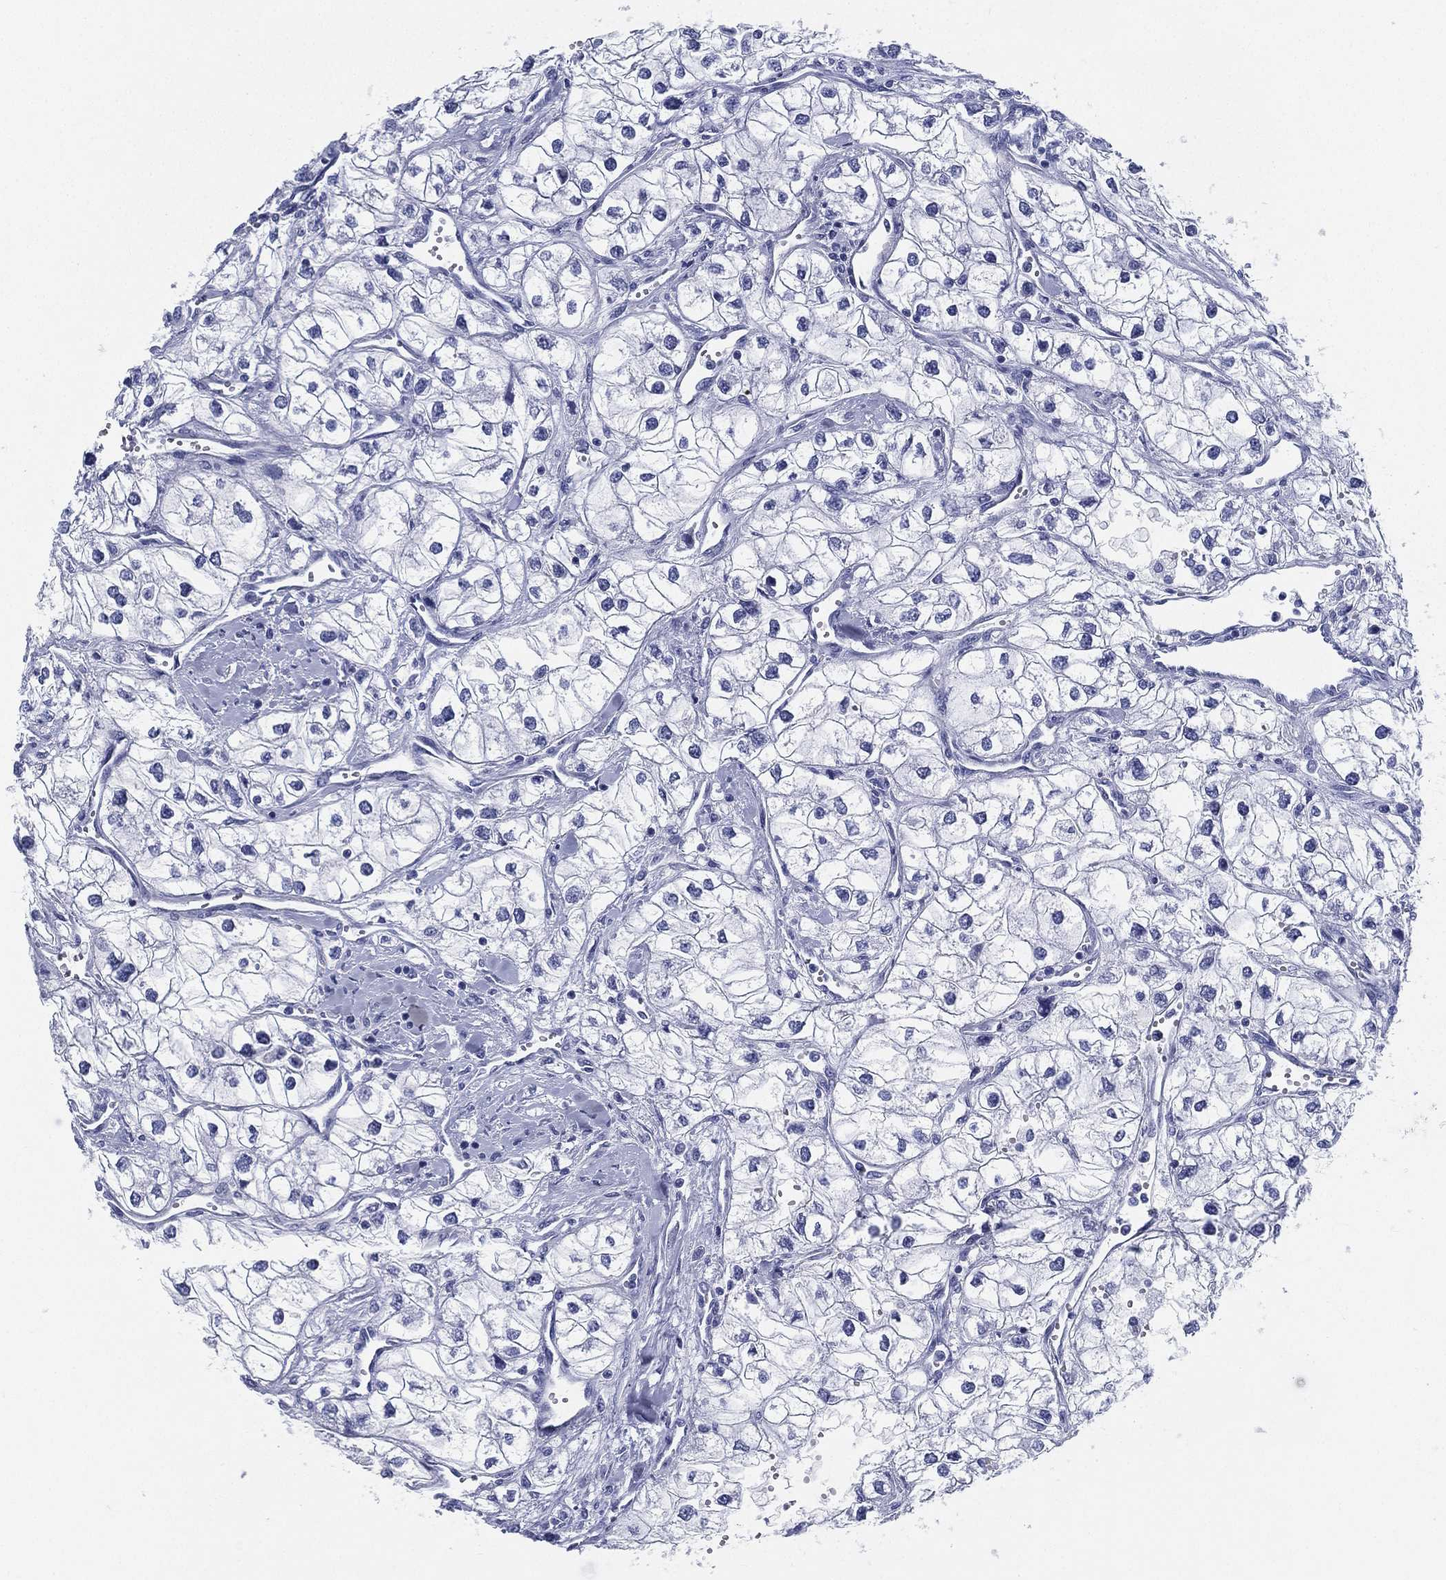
{"staining": {"intensity": "negative", "quantity": "none", "location": "none"}, "tissue": "renal cancer", "cell_type": "Tumor cells", "image_type": "cancer", "snomed": [{"axis": "morphology", "description": "Adenocarcinoma, NOS"}, {"axis": "topography", "description": "Kidney"}], "caption": "An image of renal cancer stained for a protein reveals no brown staining in tumor cells.", "gene": "ATP1B2", "patient": {"sex": "male", "age": 59}}